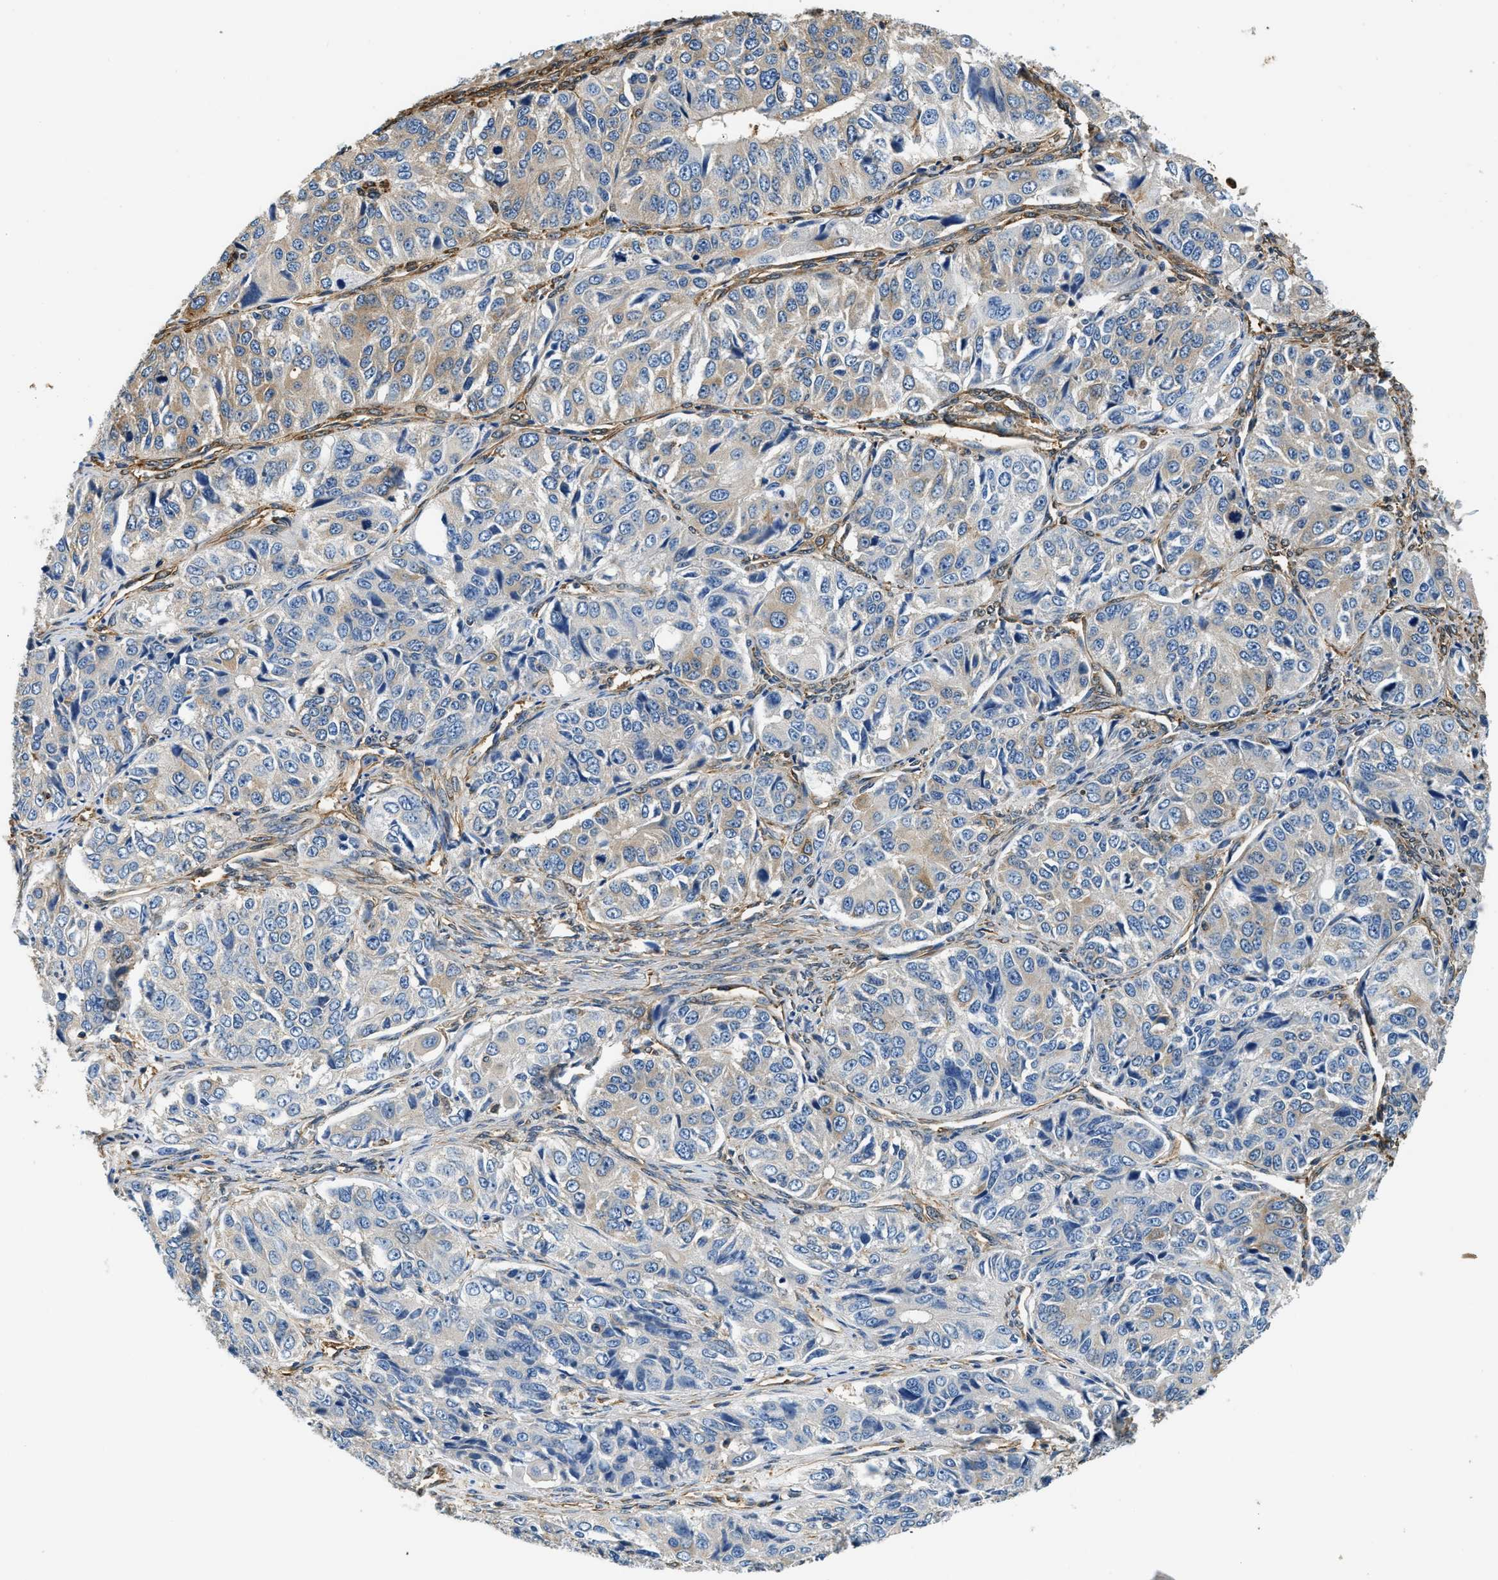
{"staining": {"intensity": "negative", "quantity": "none", "location": "none"}, "tissue": "ovarian cancer", "cell_type": "Tumor cells", "image_type": "cancer", "snomed": [{"axis": "morphology", "description": "Carcinoma, endometroid"}, {"axis": "topography", "description": "Ovary"}], "caption": "A high-resolution photomicrograph shows immunohistochemistry (IHC) staining of endometroid carcinoma (ovarian), which exhibits no significant staining in tumor cells.", "gene": "PPP2R1B", "patient": {"sex": "female", "age": 51}}